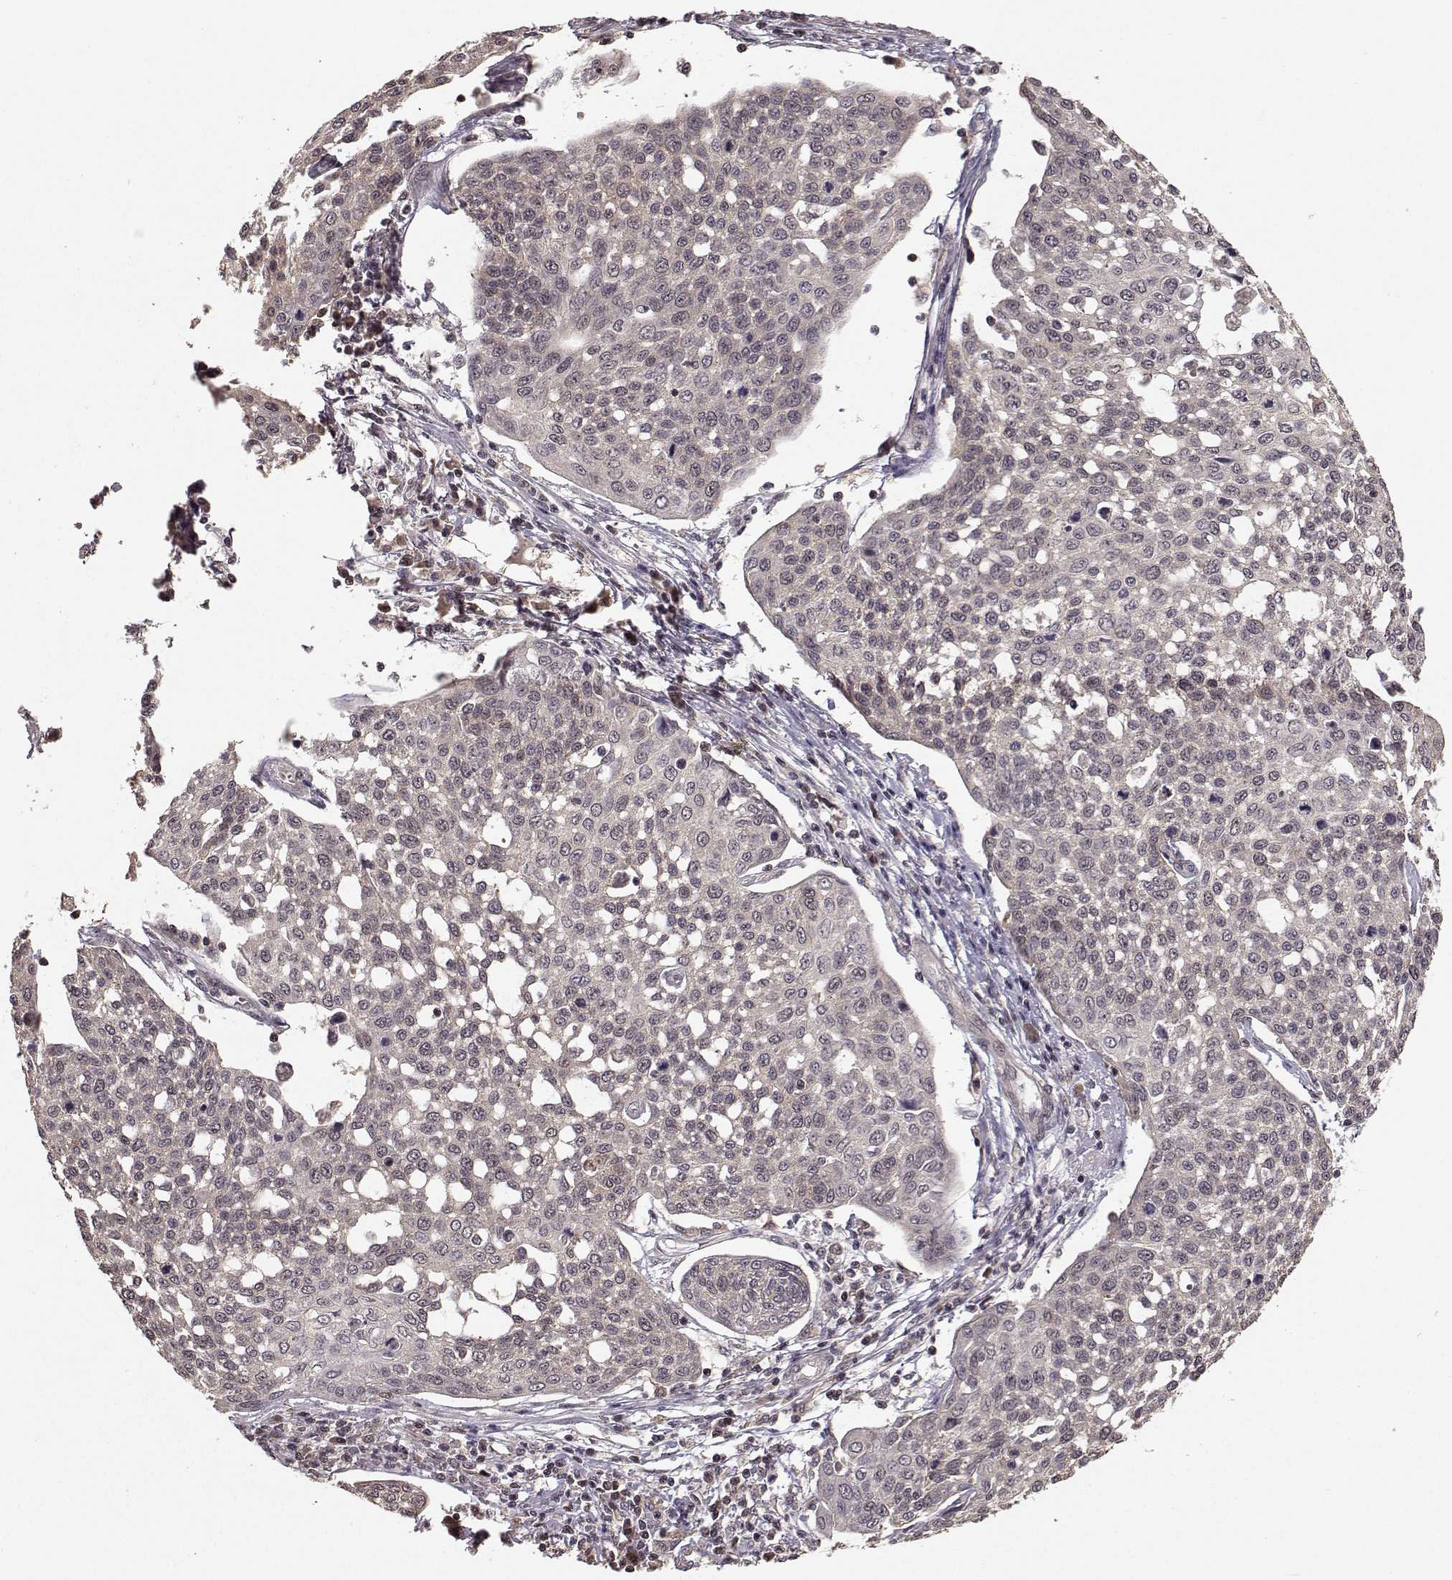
{"staining": {"intensity": "weak", "quantity": "25%-75%", "location": "cytoplasmic/membranous"}, "tissue": "cervical cancer", "cell_type": "Tumor cells", "image_type": "cancer", "snomed": [{"axis": "morphology", "description": "Squamous cell carcinoma, NOS"}, {"axis": "topography", "description": "Cervix"}], "caption": "Cervical cancer stained for a protein (brown) exhibits weak cytoplasmic/membranous positive staining in approximately 25%-75% of tumor cells.", "gene": "PLEKHG3", "patient": {"sex": "female", "age": 34}}